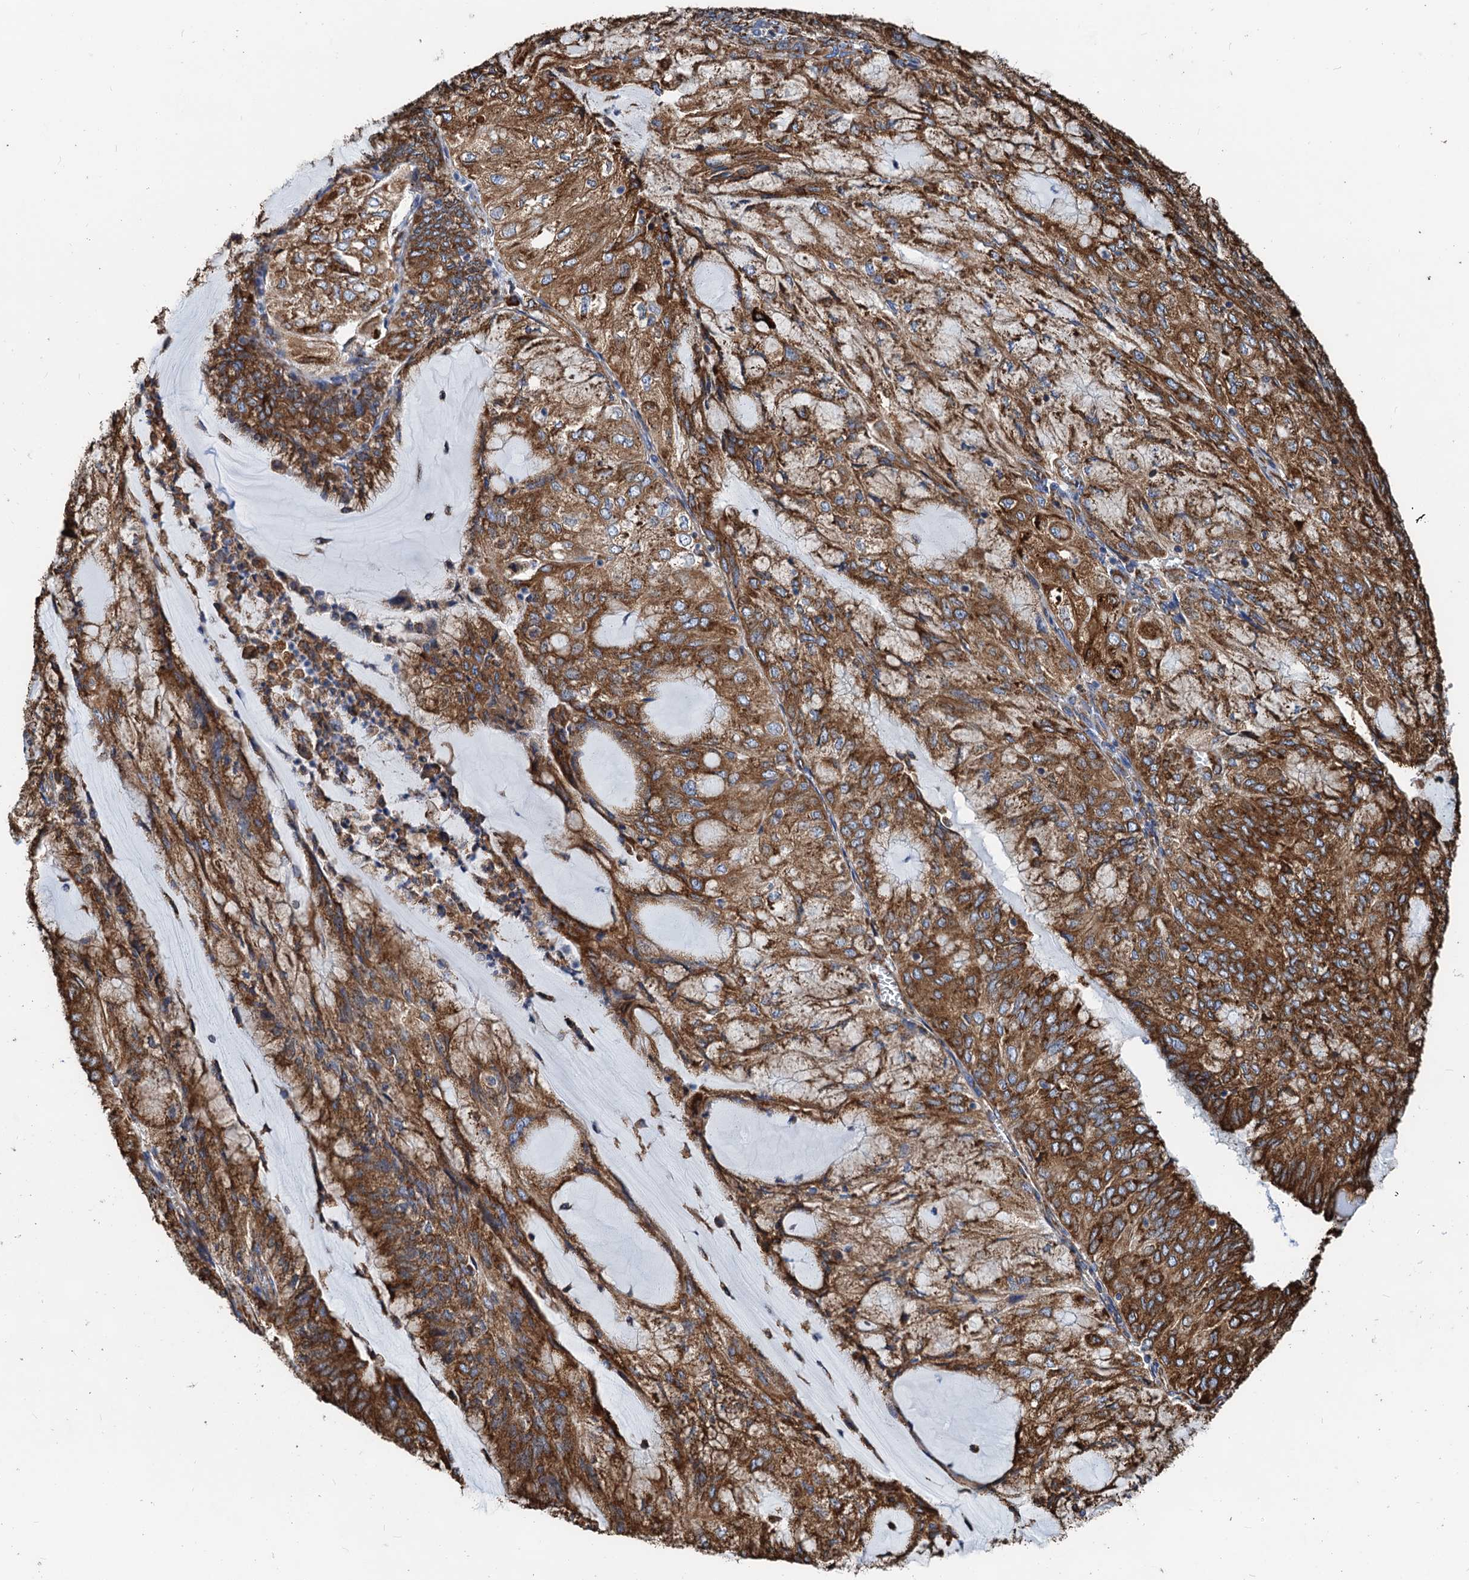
{"staining": {"intensity": "strong", "quantity": ">75%", "location": "cytoplasmic/membranous"}, "tissue": "endometrial cancer", "cell_type": "Tumor cells", "image_type": "cancer", "snomed": [{"axis": "morphology", "description": "Adenocarcinoma, NOS"}, {"axis": "topography", "description": "Endometrium"}], "caption": "The immunohistochemical stain highlights strong cytoplasmic/membranous staining in tumor cells of adenocarcinoma (endometrial) tissue.", "gene": "HSPA5", "patient": {"sex": "female", "age": 81}}